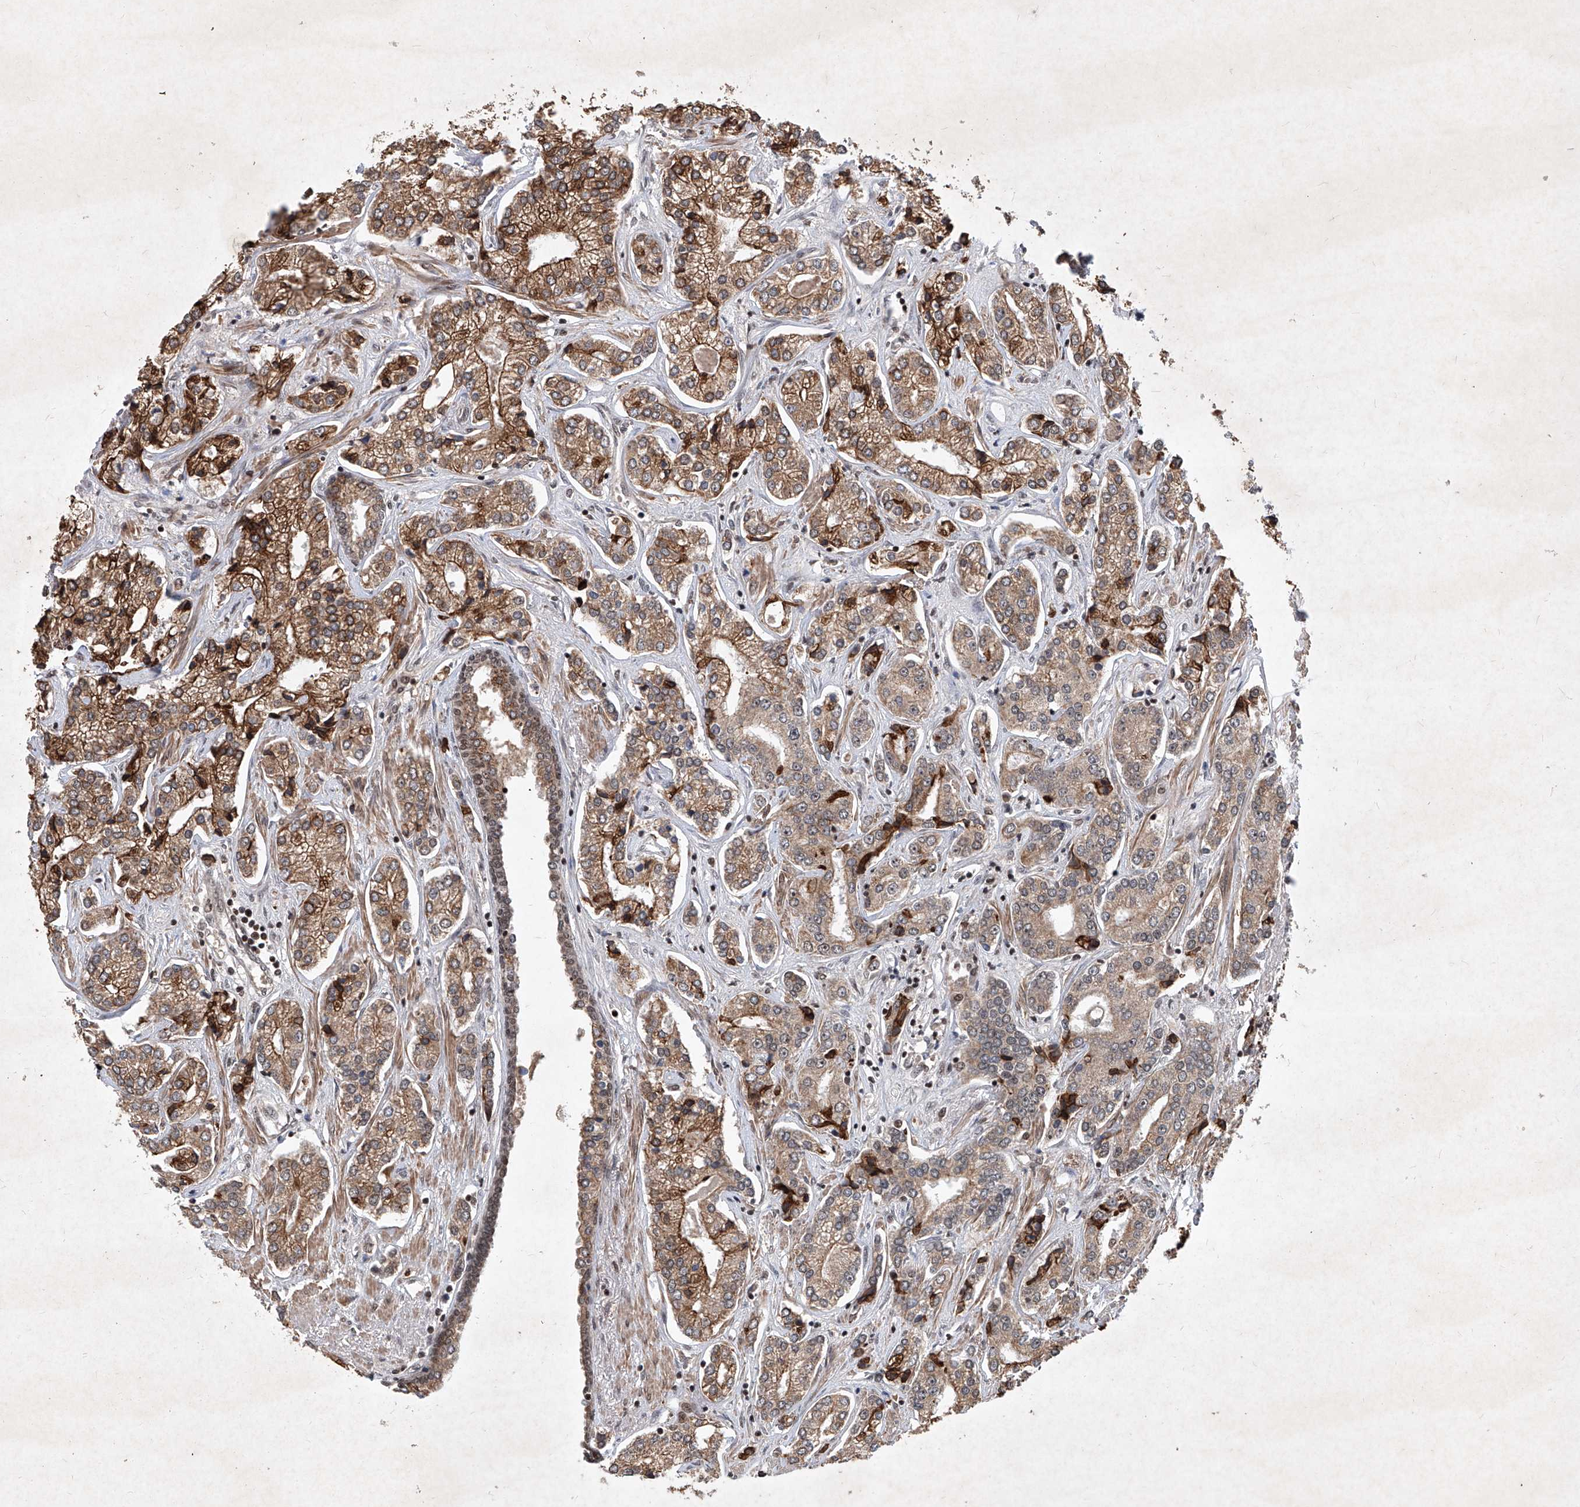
{"staining": {"intensity": "moderate", "quantity": "25%-75%", "location": "cytoplasmic/membranous"}, "tissue": "prostate cancer", "cell_type": "Tumor cells", "image_type": "cancer", "snomed": [{"axis": "morphology", "description": "Adenocarcinoma, High grade"}, {"axis": "topography", "description": "Prostate"}], "caption": "Protein expression analysis of prostate cancer reveals moderate cytoplasmic/membranous expression in about 25%-75% of tumor cells.", "gene": "IRF2", "patient": {"sex": "male", "age": 66}}